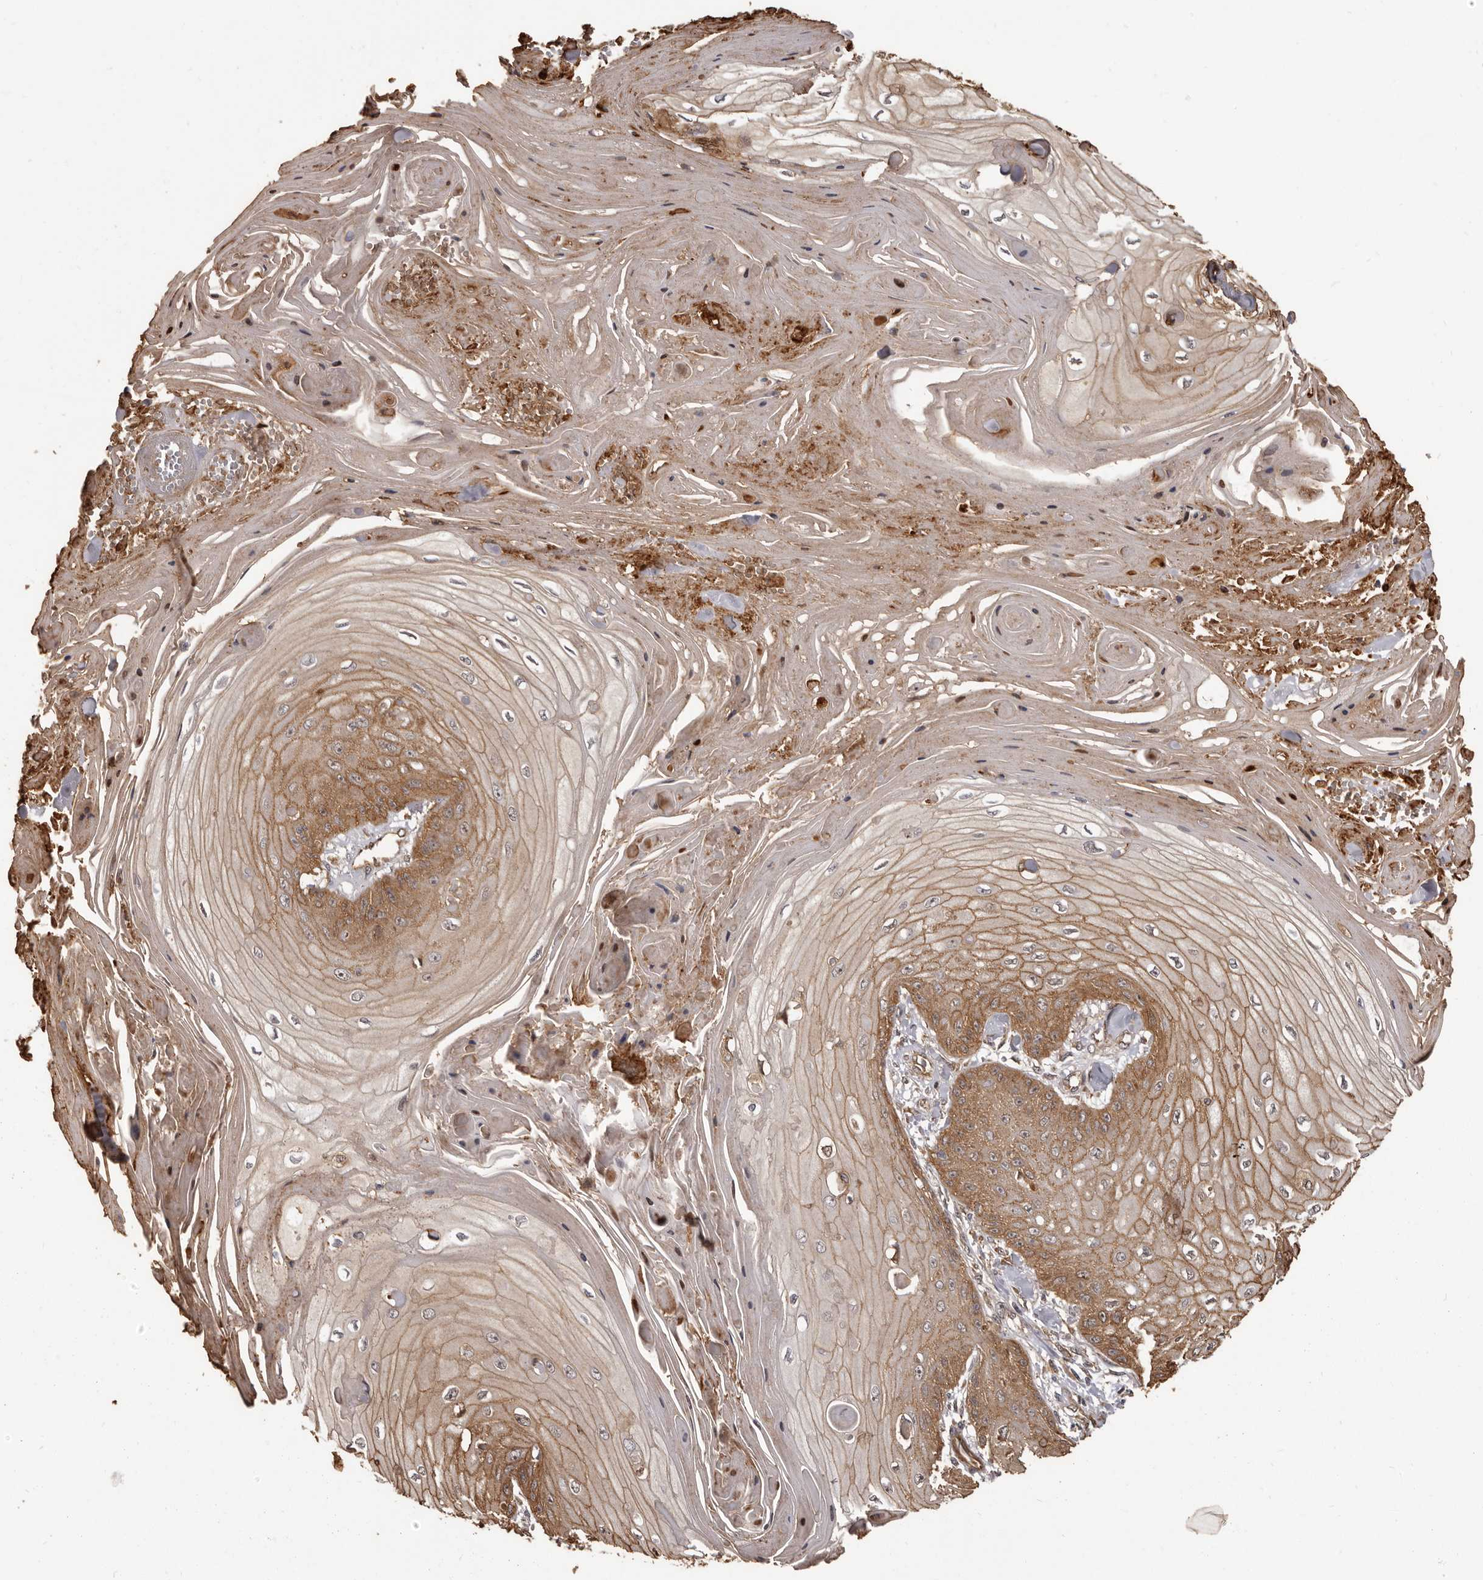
{"staining": {"intensity": "moderate", "quantity": ">75%", "location": "cytoplasmic/membranous"}, "tissue": "skin cancer", "cell_type": "Tumor cells", "image_type": "cancer", "snomed": [{"axis": "morphology", "description": "Squamous cell carcinoma, NOS"}, {"axis": "topography", "description": "Skin"}], "caption": "Moderate cytoplasmic/membranous positivity is identified in approximately >75% of tumor cells in skin cancer (squamous cell carcinoma).", "gene": "SLITRK6", "patient": {"sex": "male", "age": 74}}